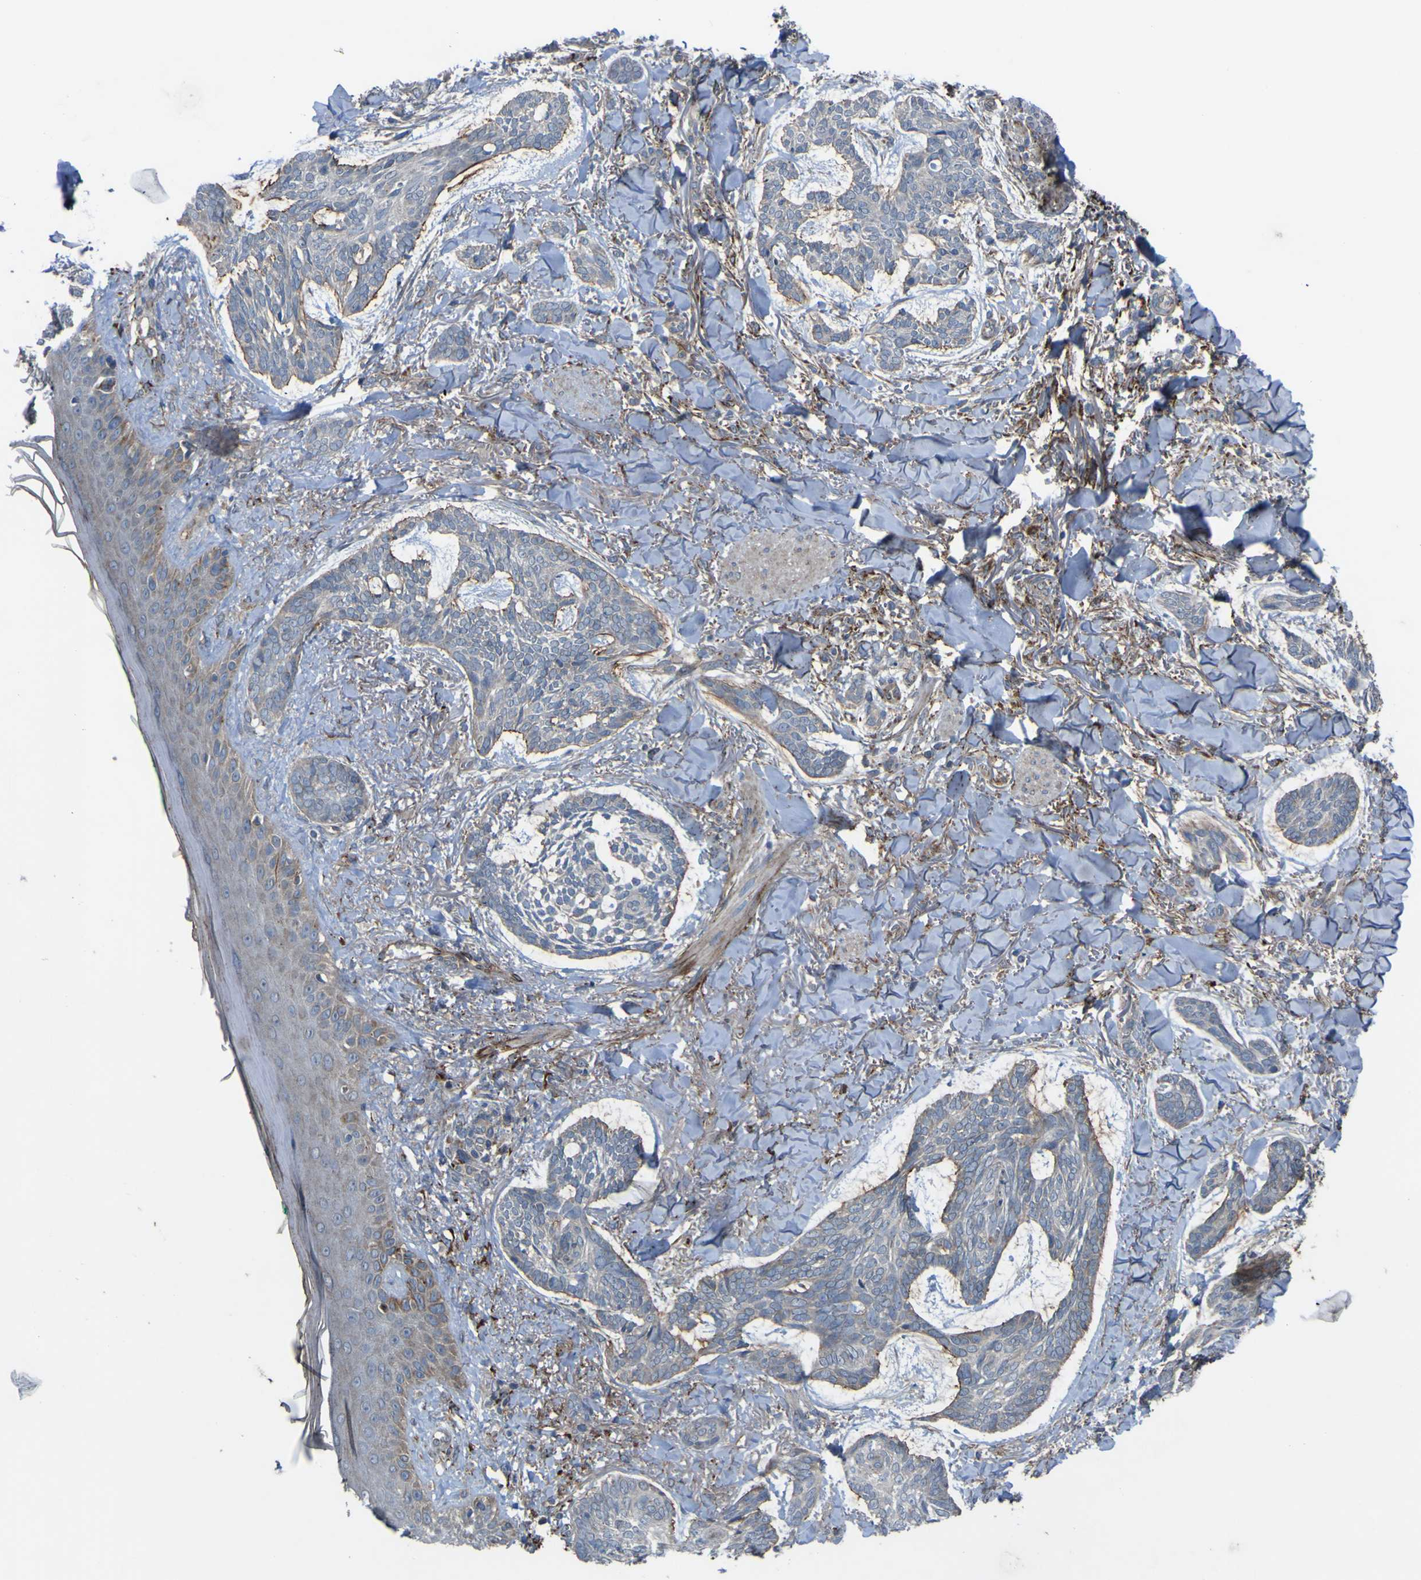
{"staining": {"intensity": "moderate", "quantity": "<25%", "location": "cytoplasmic/membranous"}, "tissue": "skin cancer", "cell_type": "Tumor cells", "image_type": "cancer", "snomed": [{"axis": "morphology", "description": "Basal cell carcinoma"}, {"axis": "topography", "description": "Skin"}], "caption": "This is an image of immunohistochemistry (IHC) staining of basal cell carcinoma (skin), which shows moderate expression in the cytoplasmic/membranous of tumor cells.", "gene": "GPLD1", "patient": {"sex": "male", "age": 43}}